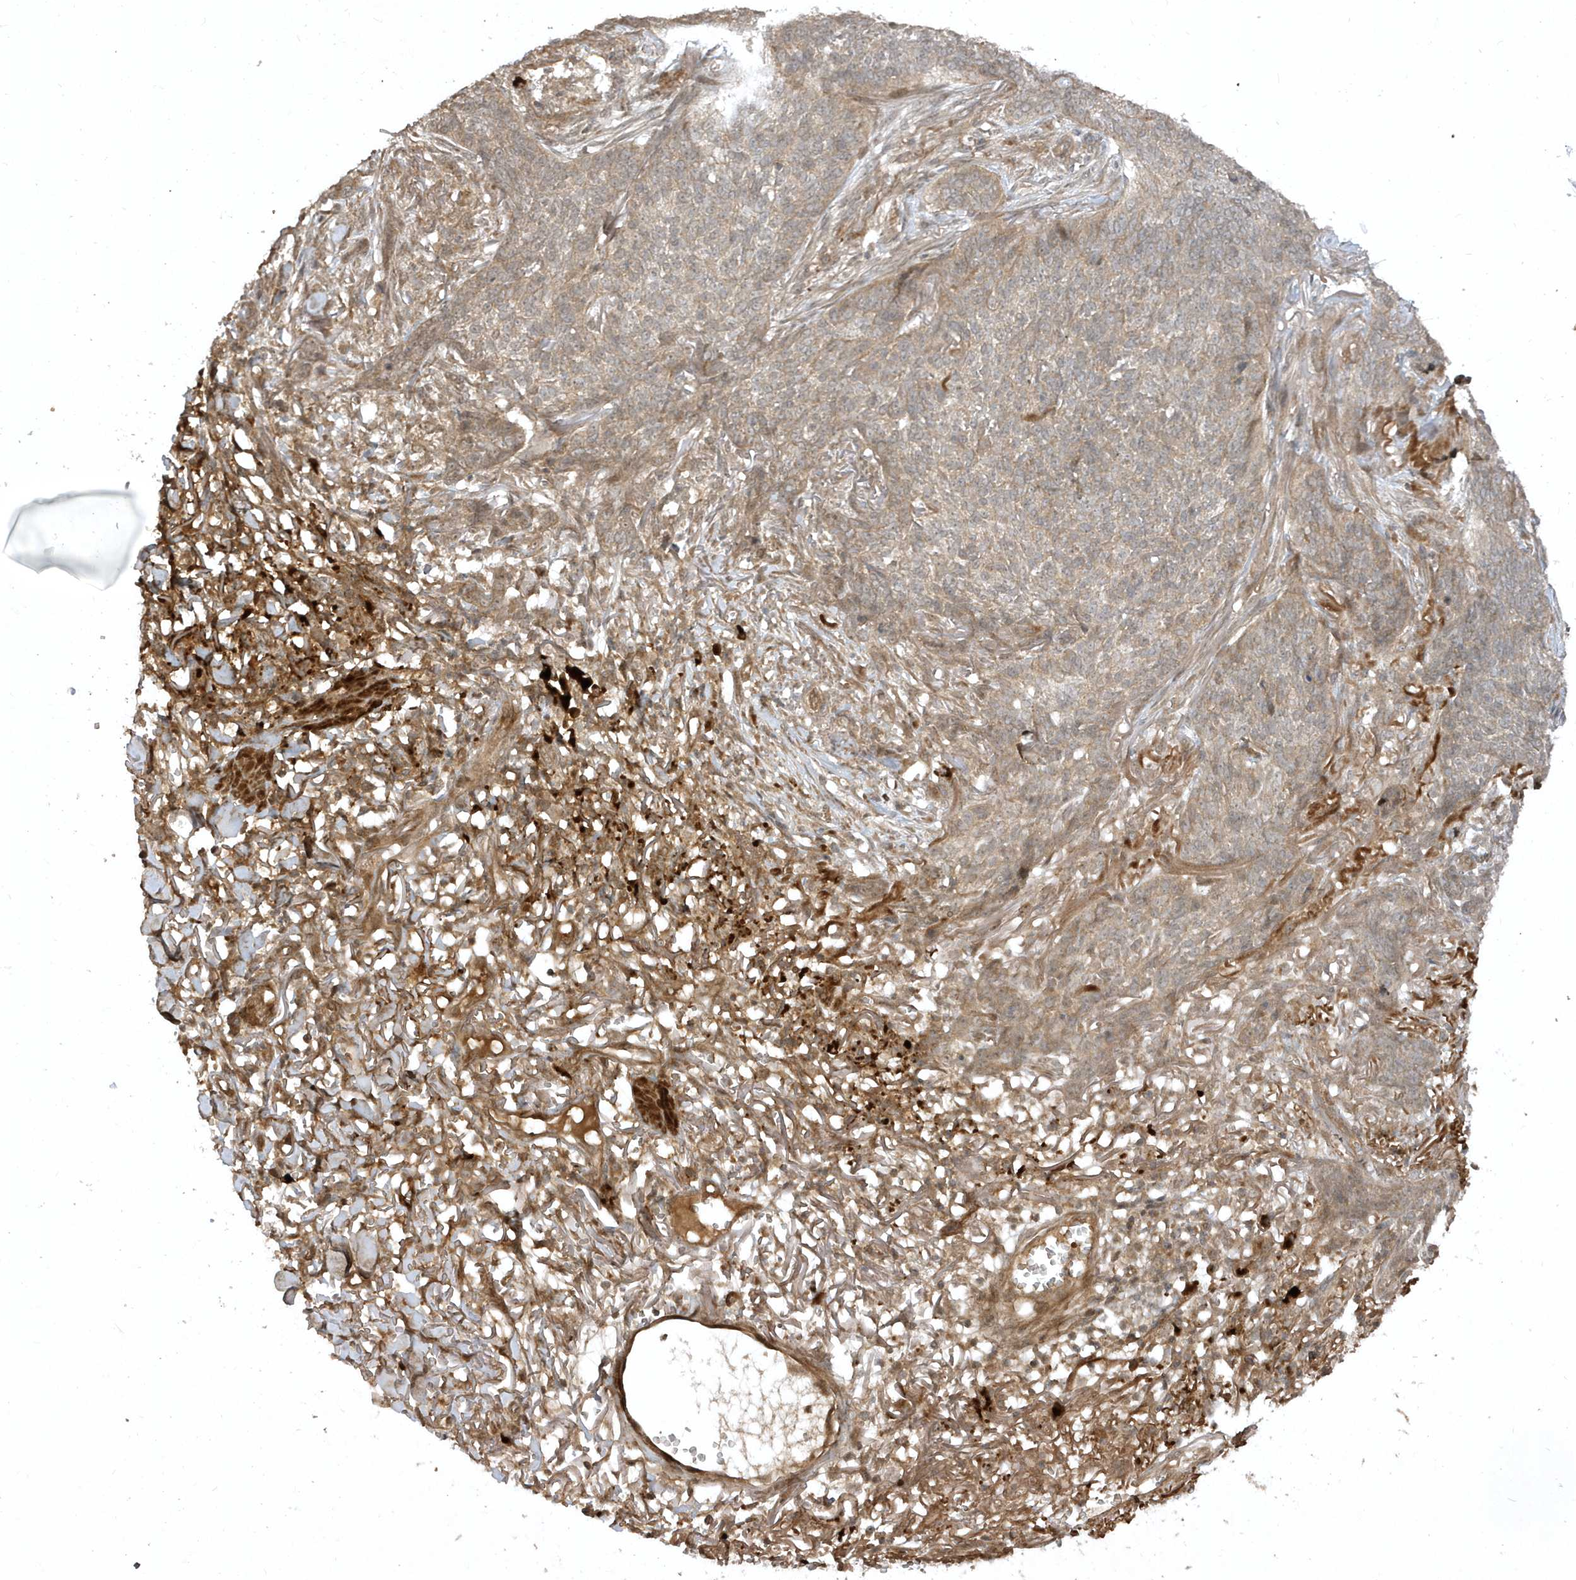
{"staining": {"intensity": "weak", "quantity": "25%-75%", "location": "cytoplasmic/membranous"}, "tissue": "skin cancer", "cell_type": "Tumor cells", "image_type": "cancer", "snomed": [{"axis": "morphology", "description": "Basal cell carcinoma"}, {"axis": "topography", "description": "Skin"}], "caption": "Immunohistochemistry (IHC) (DAB) staining of basal cell carcinoma (skin) demonstrates weak cytoplasmic/membranous protein expression in approximately 25%-75% of tumor cells. (DAB IHC with brightfield microscopy, high magnification).", "gene": "FAM83C", "patient": {"sex": "male", "age": 85}}